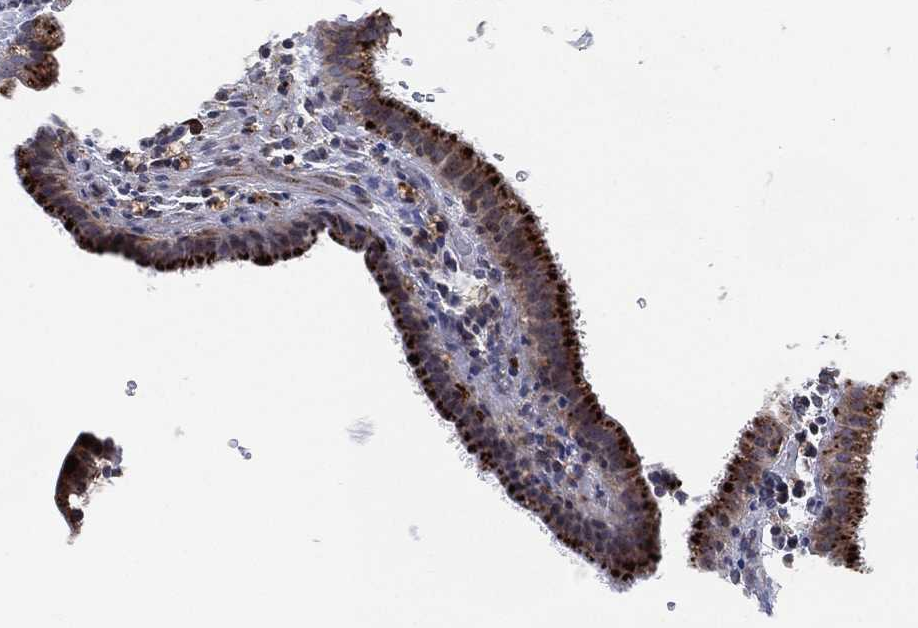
{"staining": {"intensity": "weak", "quantity": "<25%", "location": "cytoplasmic/membranous"}, "tissue": "gallbladder", "cell_type": "Glandular cells", "image_type": "normal", "snomed": [{"axis": "morphology", "description": "Normal tissue, NOS"}, {"axis": "topography", "description": "Gallbladder"}], "caption": "A histopathology image of human gallbladder is negative for staining in glandular cells.", "gene": "FAM104A", "patient": {"sex": "male", "age": 62}}